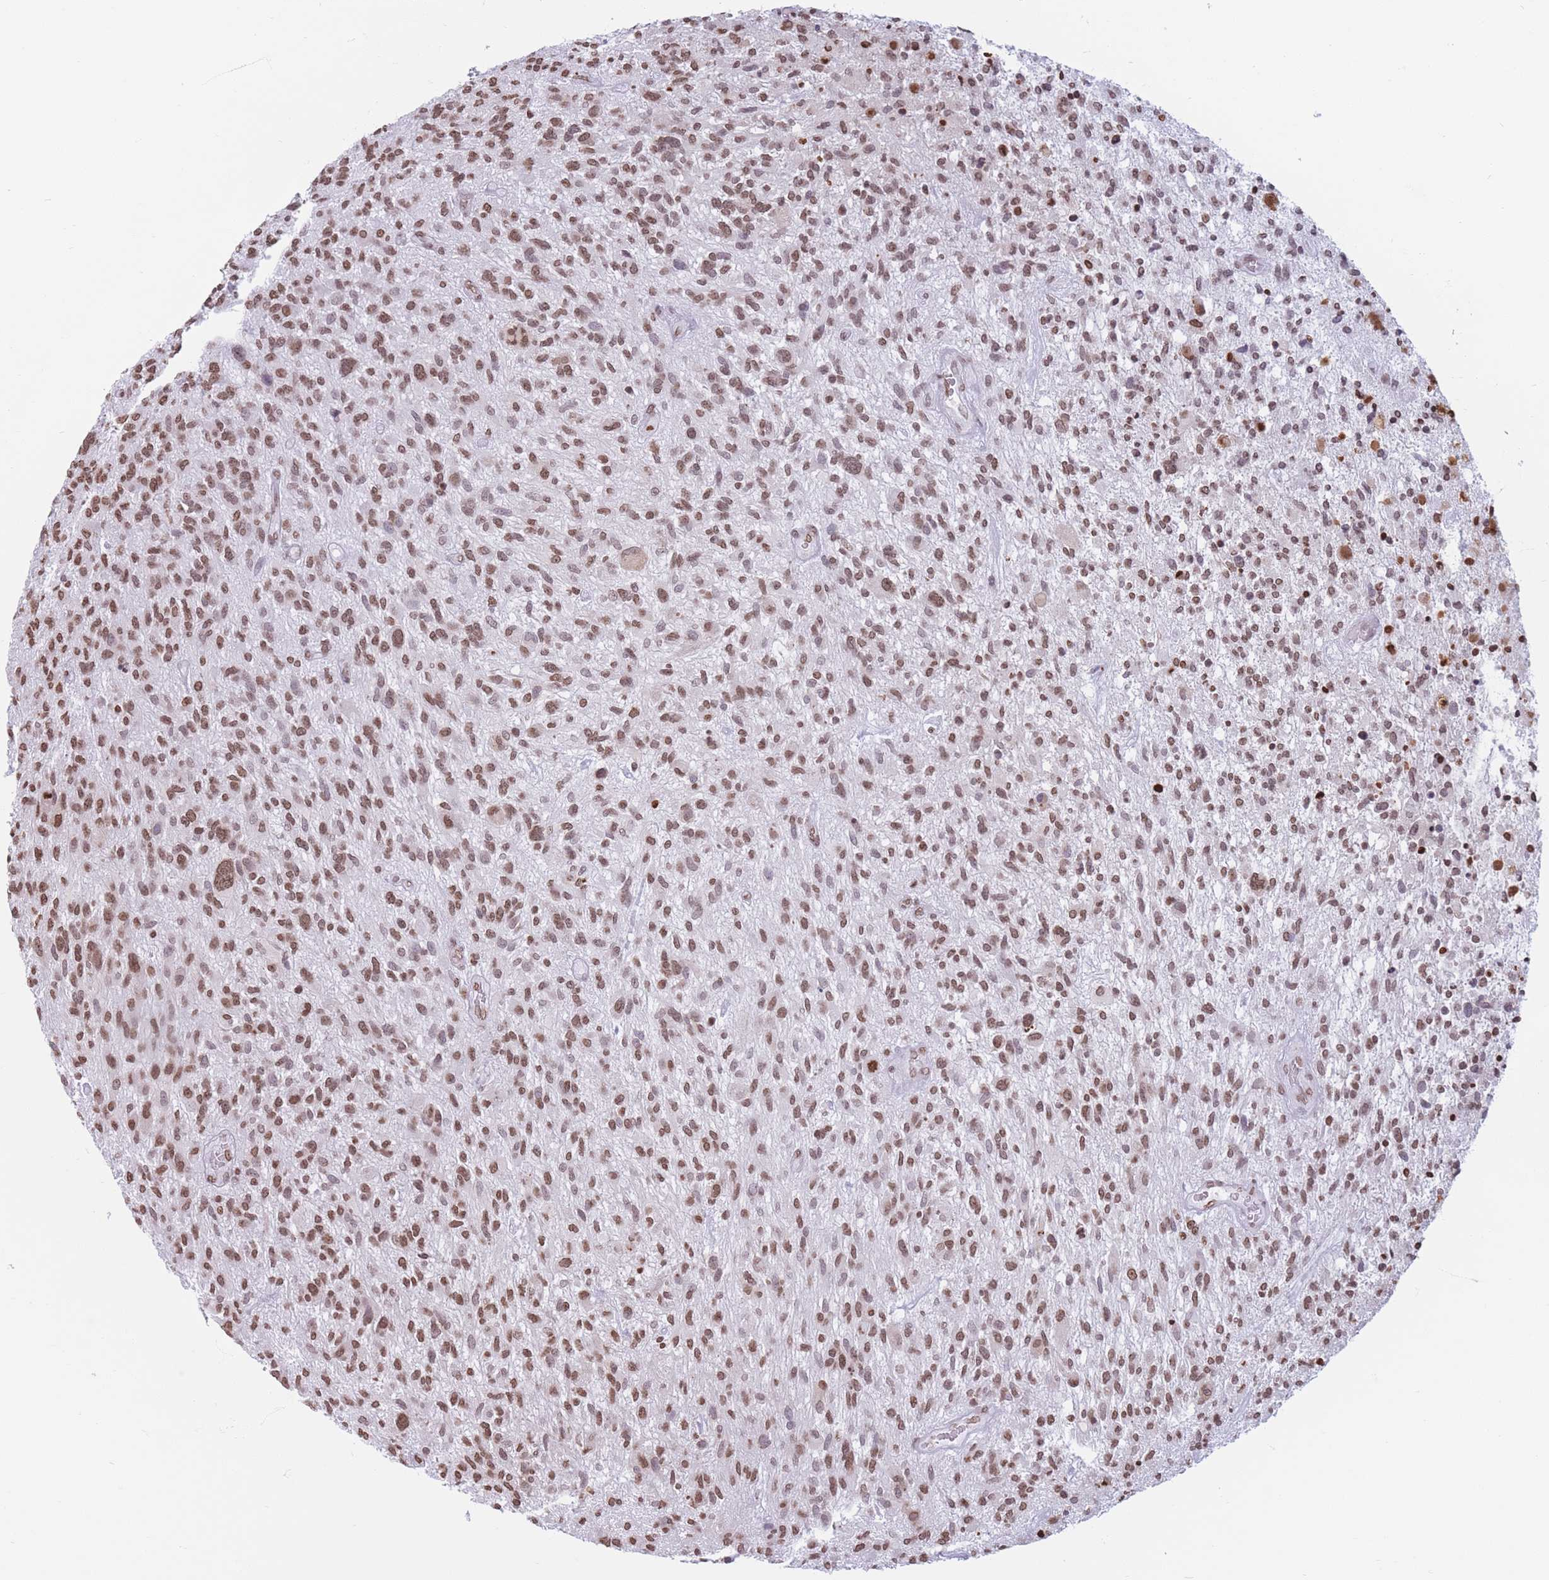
{"staining": {"intensity": "moderate", "quantity": ">75%", "location": "nuclear"}, "tissue": "glioma", "cell_type": "Tumor cells", "image_type": "cancer", "snomed": [{"axis": "morphology", "description": "Glioma, malignant, High grade"}, {"axis": "topography", "description": "Brain"}], "caption": "High-power microscopy captured an immunohistochemistry image of malignant high-grade glioma, revealing moderate nuclear positivity in about >75% of tumor cells.", "gene": "RYK", "patient": {"sex": "male", "age": 47}}